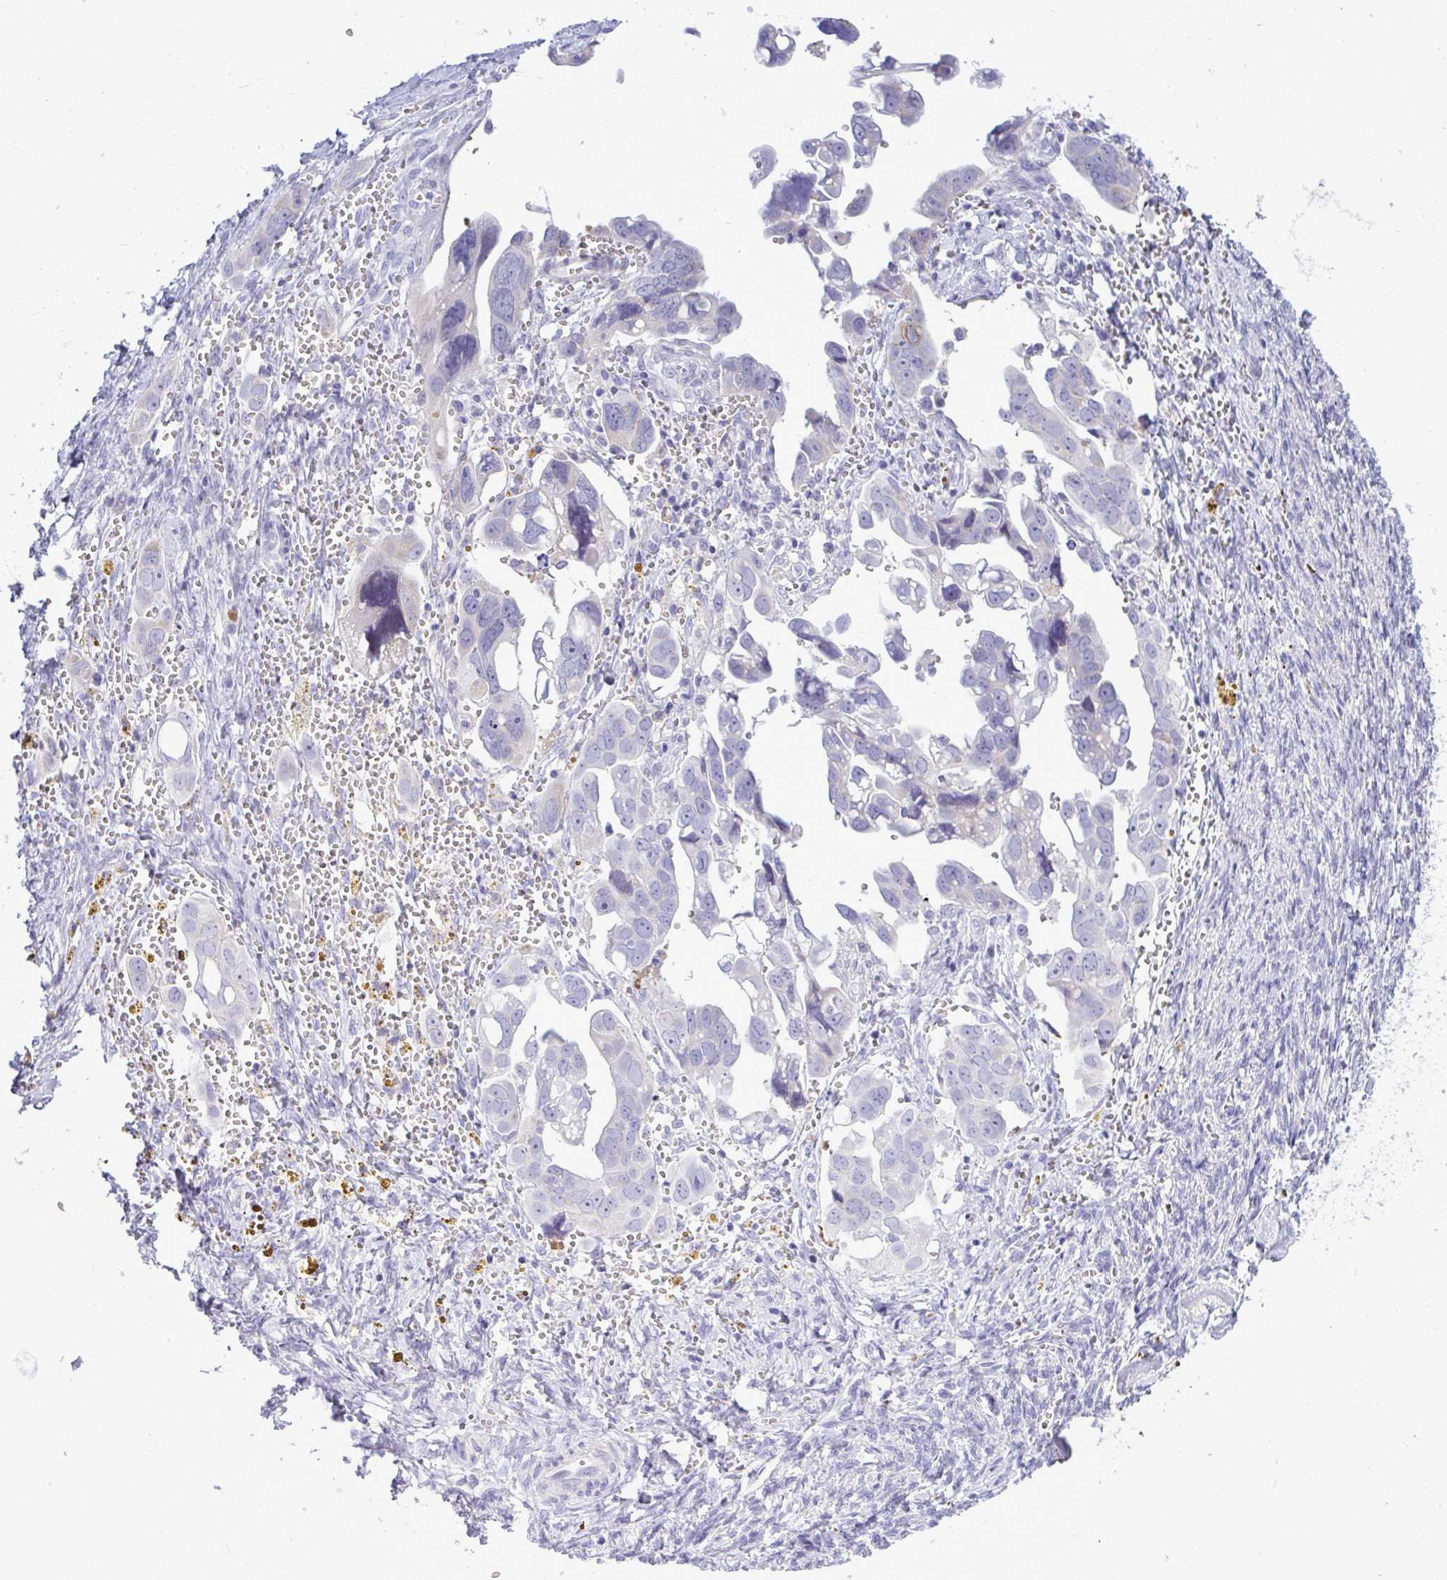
{"staining": {"intensity": "negative", "quantity": "none", "location": "none"}, "tissue": "ovarian cancer", "cell_type": "Tumor cells", "image_type": "cancer", "snomed": [{"axis": "morphology", "description": "Cystadenocarcinoma, serous, NOS"}, {"axis": "topography", "description": "Ovary"}], "caption": "Serous cystadenocarcinoma (ovarian) stained for a protein using IHC exhibits no expression tumor cells.", "gene": "SPAG1", "patient": {"sex": "female", "age": 59}}